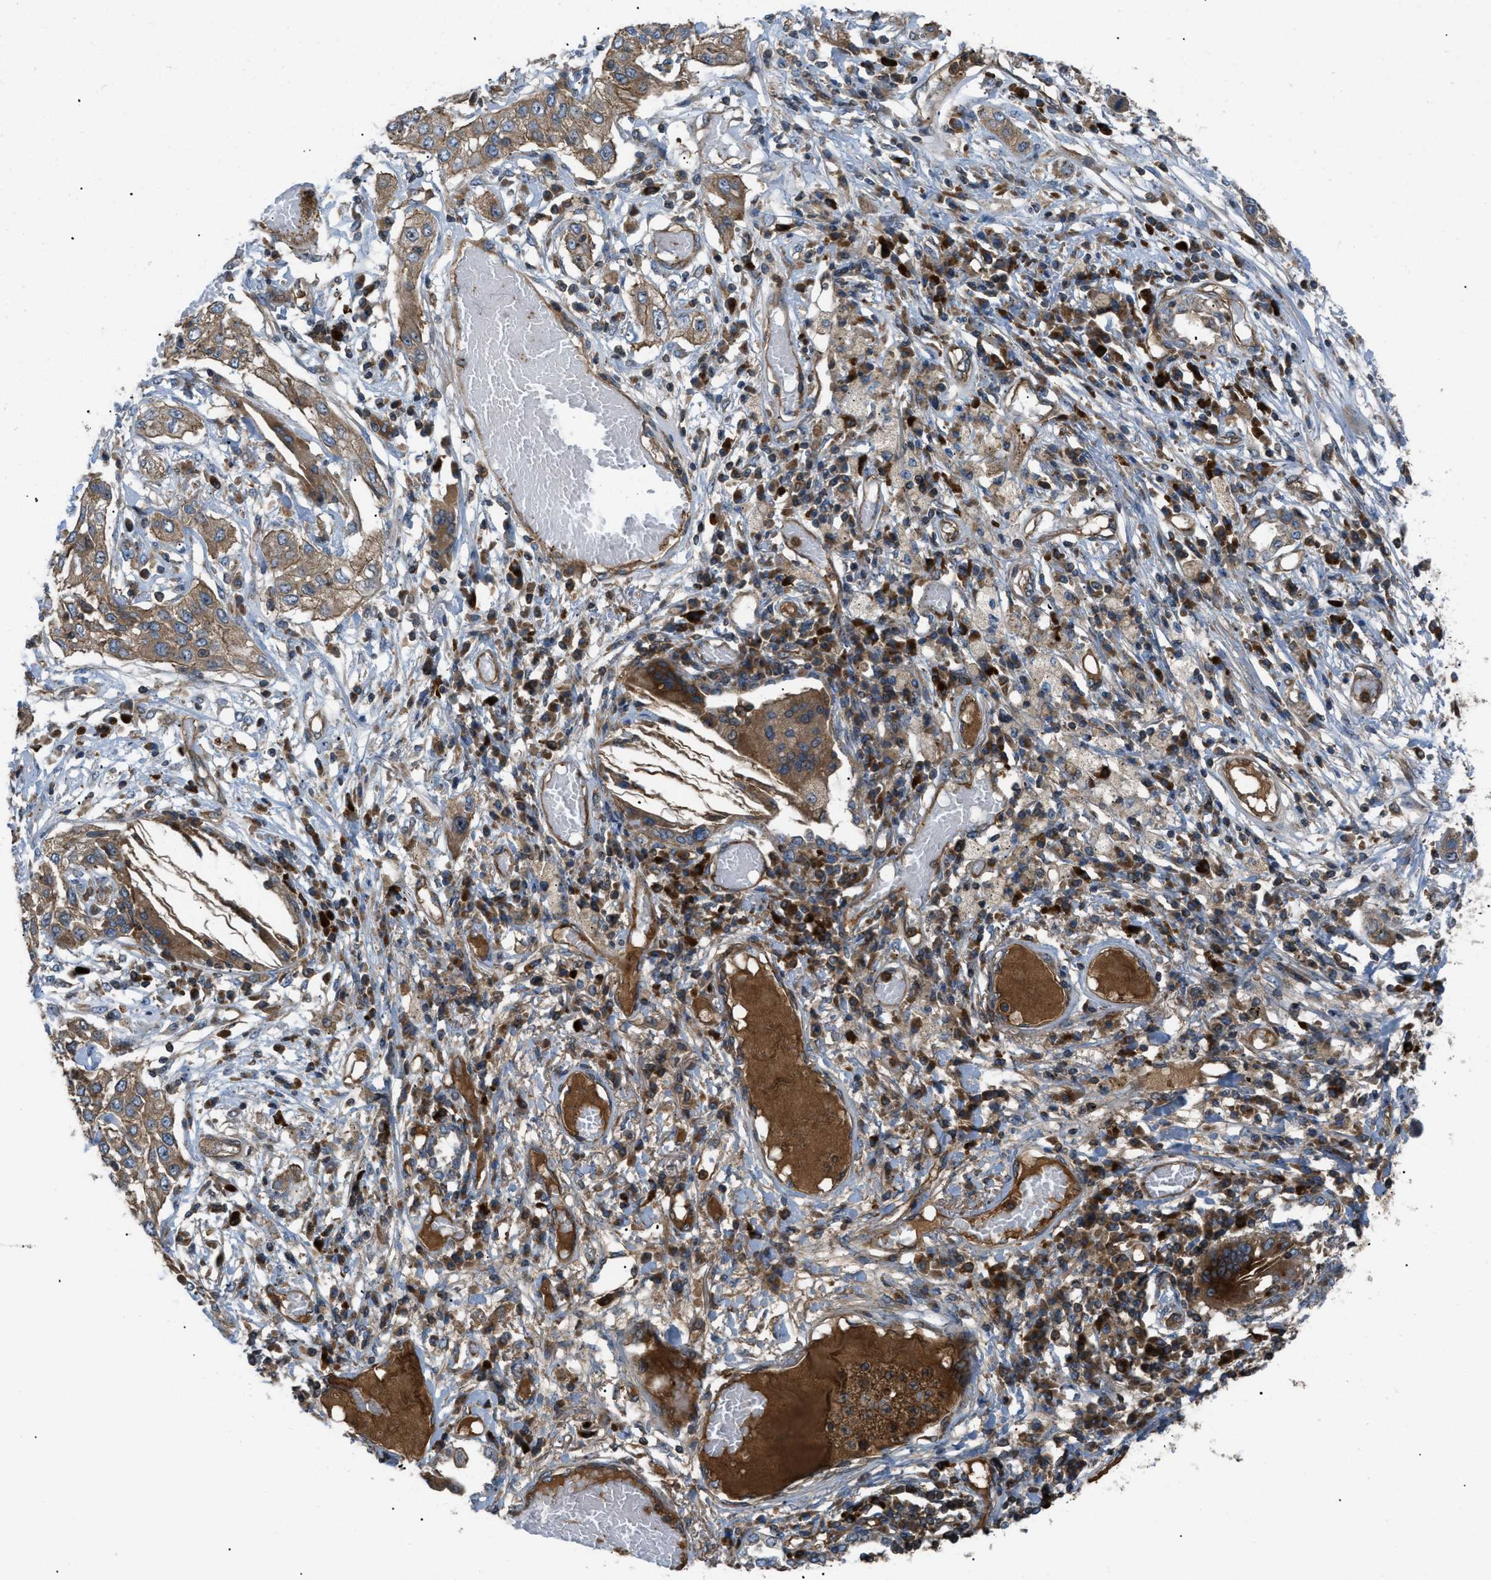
{"staining": {"intensity": "moderate", "quantity": ">75%", "location": "cytoplasmic/membranous"}, "tissue": "lung cancer", "cell_type": "Tumor cells", "image_type": "cancer", "snomed": [{"axis": "morphology", "description": "Squamous cell carcinoma, NOS"}, {"axis": "topography", "description": "Lung"}], "caption": "Immunohistochemistry staining of lung squamous cell carcinoma, which shows medium levels of moderate cytoplasmic/membranous expression in about >75% of tumor cells indicating moderate cytoplasmic/membranous protein staining. The staining was performed using DAB (brown) for protein detection and nuclei were counterstained in hematoxylin (blue).", "gene": "ATP2A3", "patient": {"sex": "male", "age": 71}}